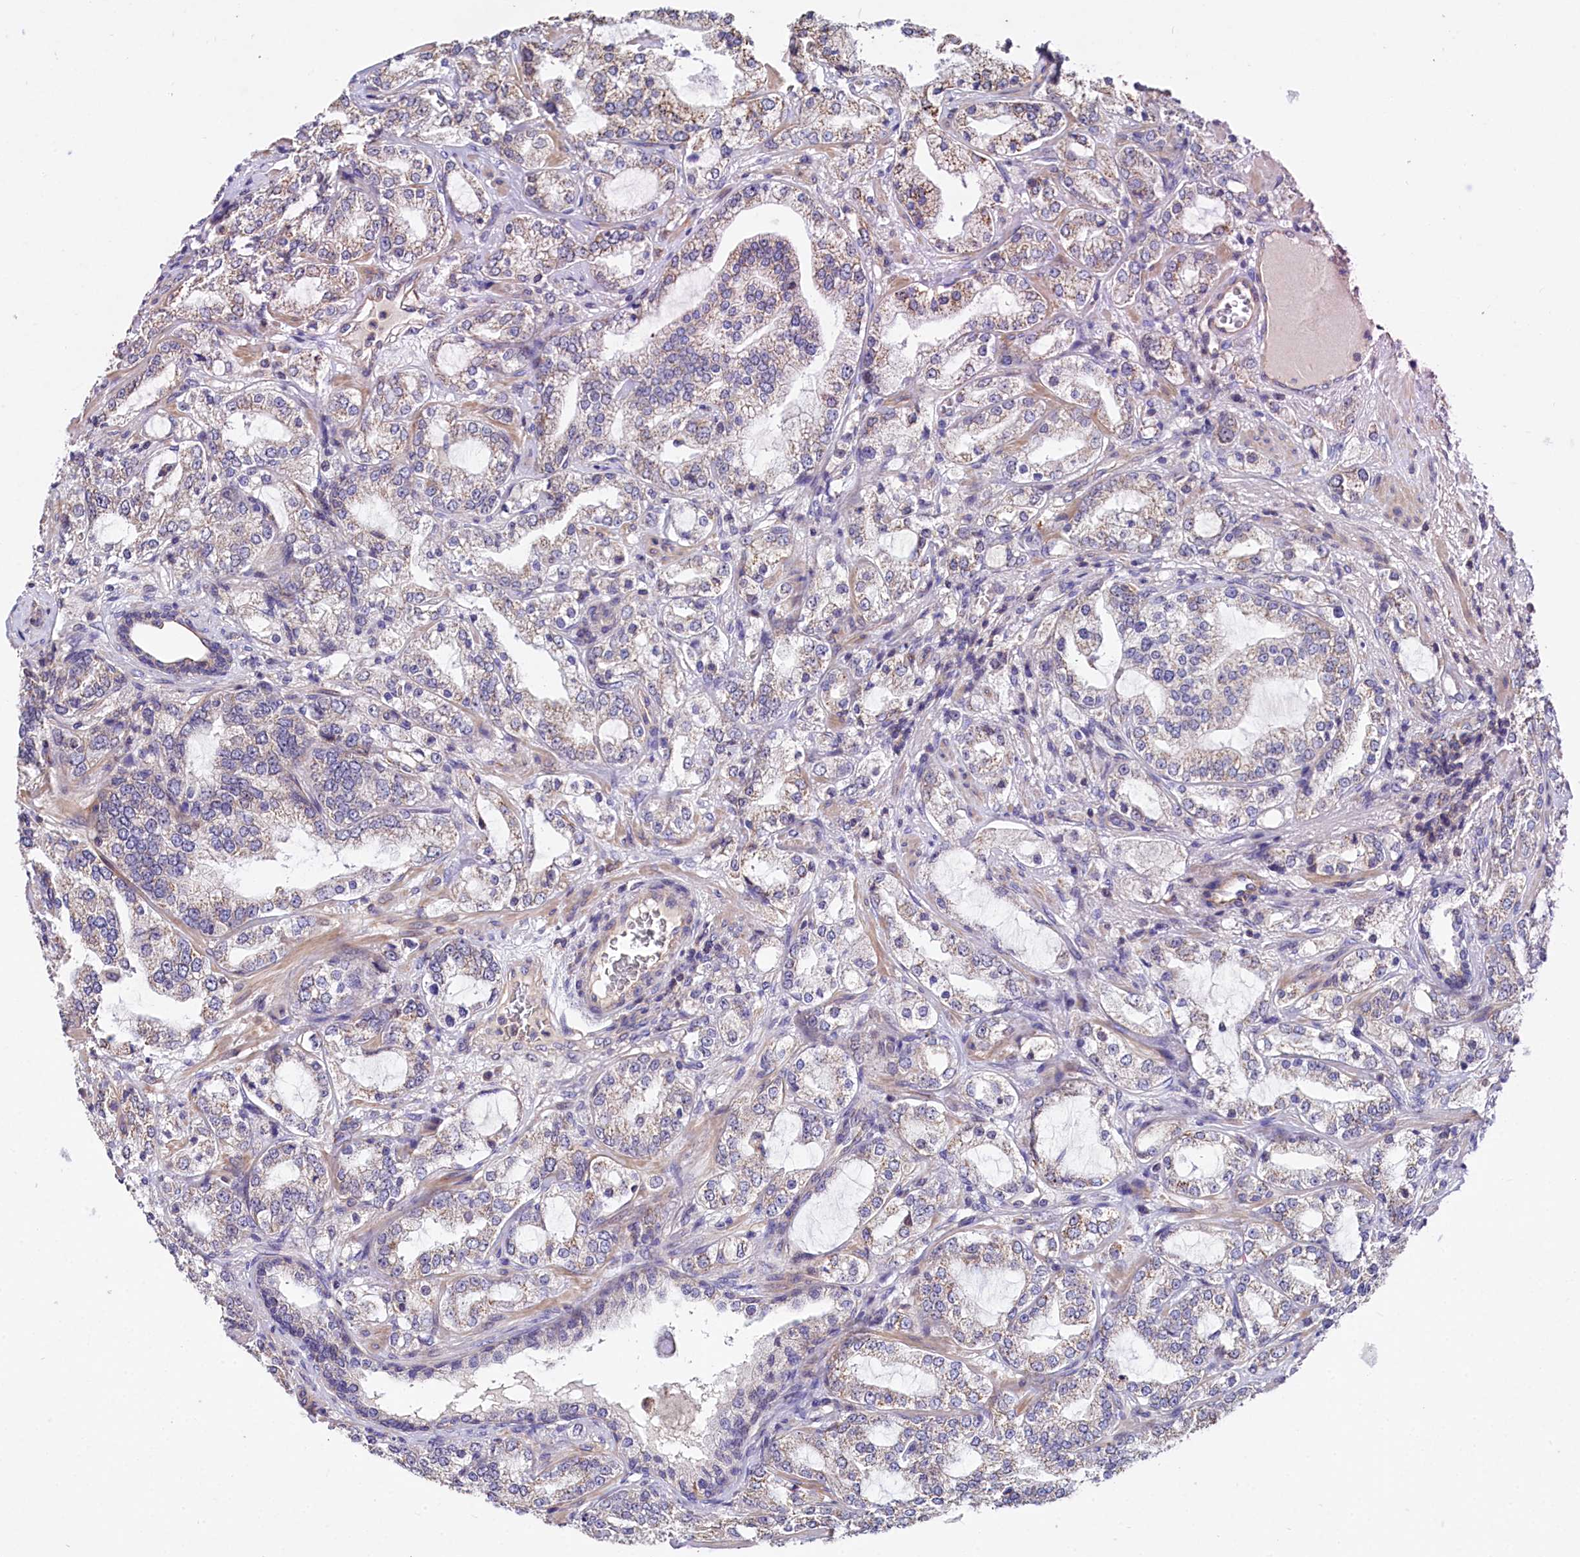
{"staining": {"intensity": "moderate", "quantity": "25%-75%", "location": "cytoplasmic/membranous"}, "tissue": "prostate cancer", "cell_type": "Tumor cells", "image_type": "cancer", "snomed": [{"axis": "morphology", "description": "Adenocarcinoma, High grade"}, {"axis": "topography", "description": "Prostate"}], "caption": "A medium amount of moderate cytoplasmic/membranous expression is present in approximately 25%-75% of tumor cells in adenocarcinoma (high-grade) (prostate) tissue.", "gene": "RPUSD3", "patient": {"sex": "male", "age": 64}}